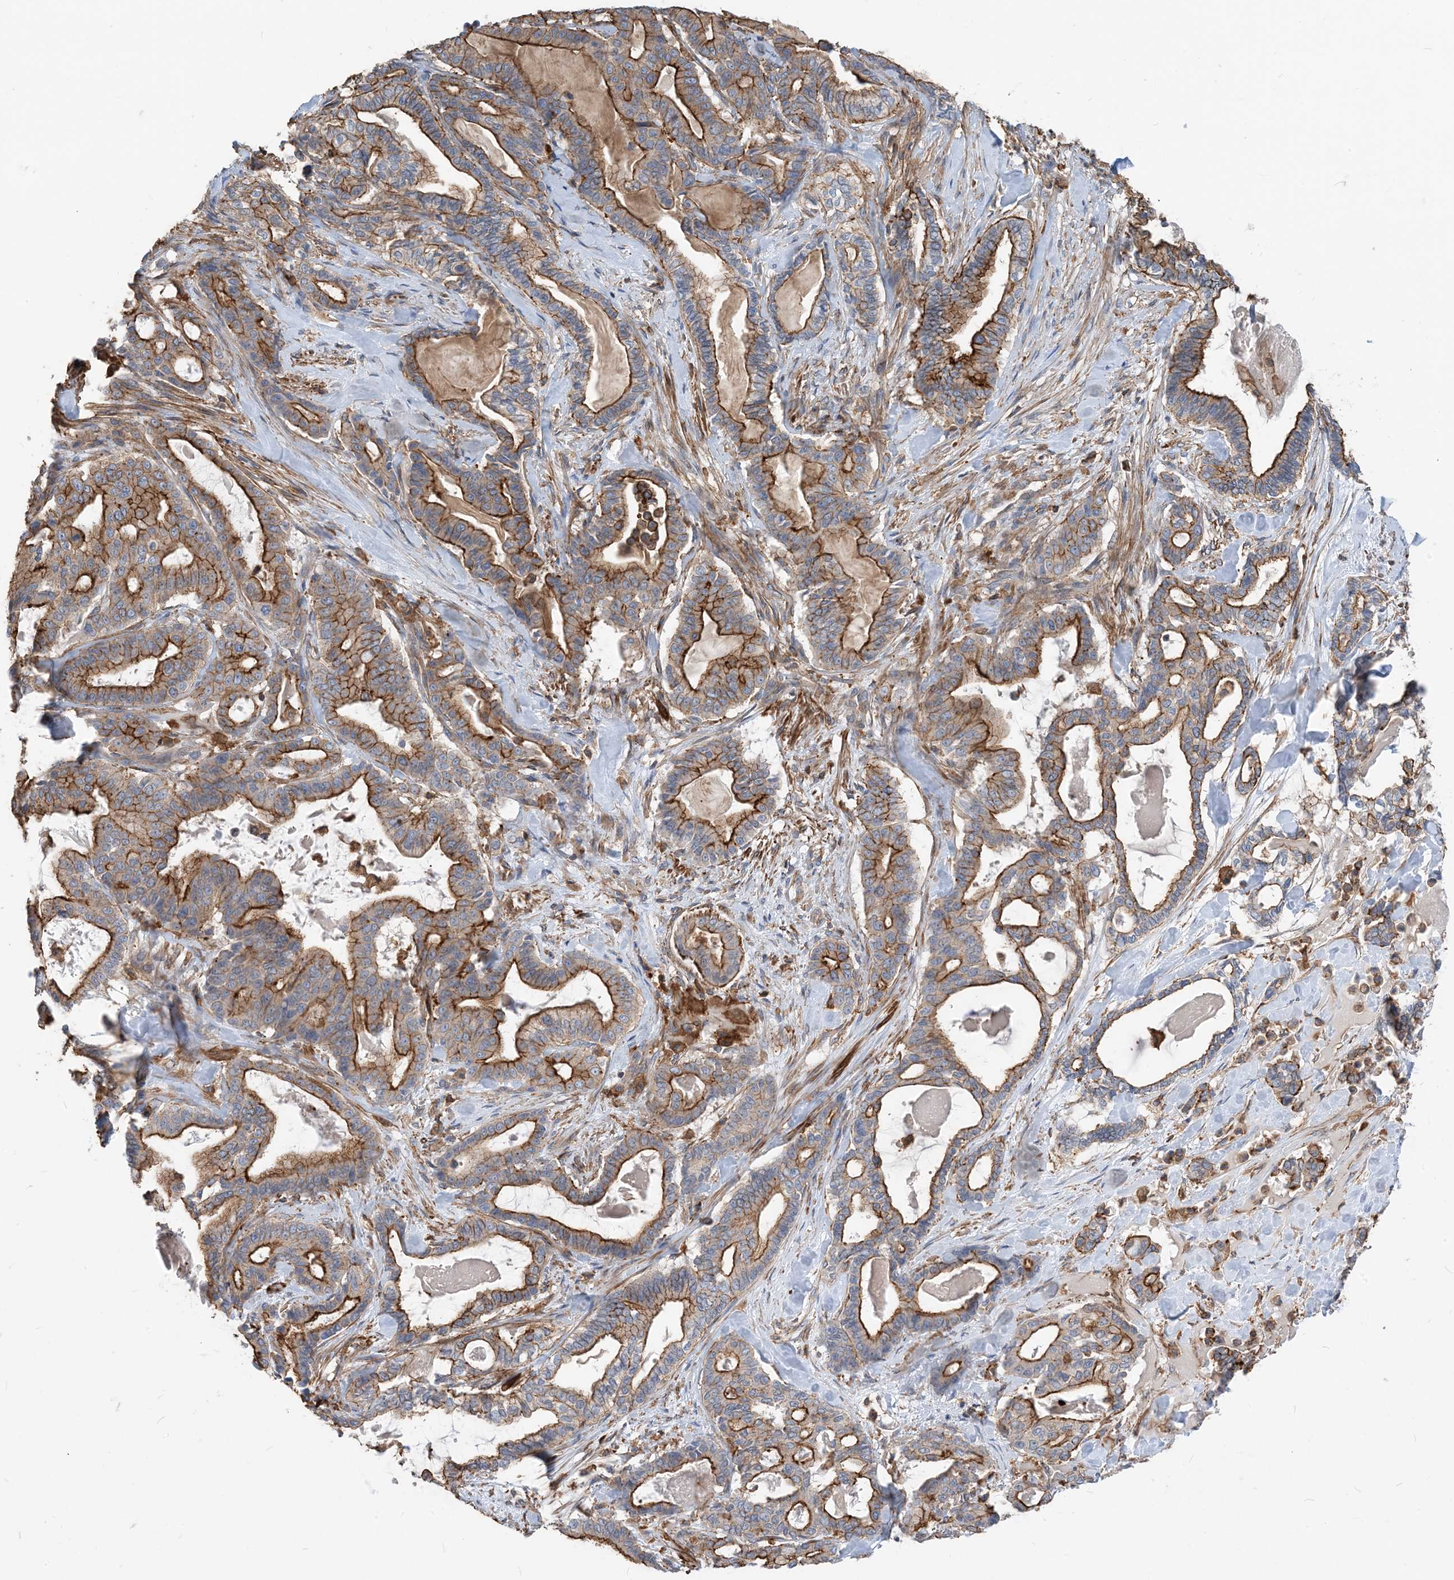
{"staining": {"intensity": "strong", "quantity": "25%-75%", "location": "cytoplasmic/membranous"}, "tissue": "pancreatic cancer", "cell_type": "Tumor cells", "image_type": "cancer", "snomed": [{"axis": "morphology", "description": "Adenocarcinoma, NOS"}, {"axis": "topography", "description": "Pancreas"}], "caption": "Pancreatic adenocarcinoma was stained to show a protein in brown. There is high levels of strong cytoplasmic/membranous expression in approximately 25%-75% of tumor cells. (Brightfield microscopy of DAB IHC at high magnification).", "gene": "PARVG", "patient": {"sex": "male", "age": 63}}